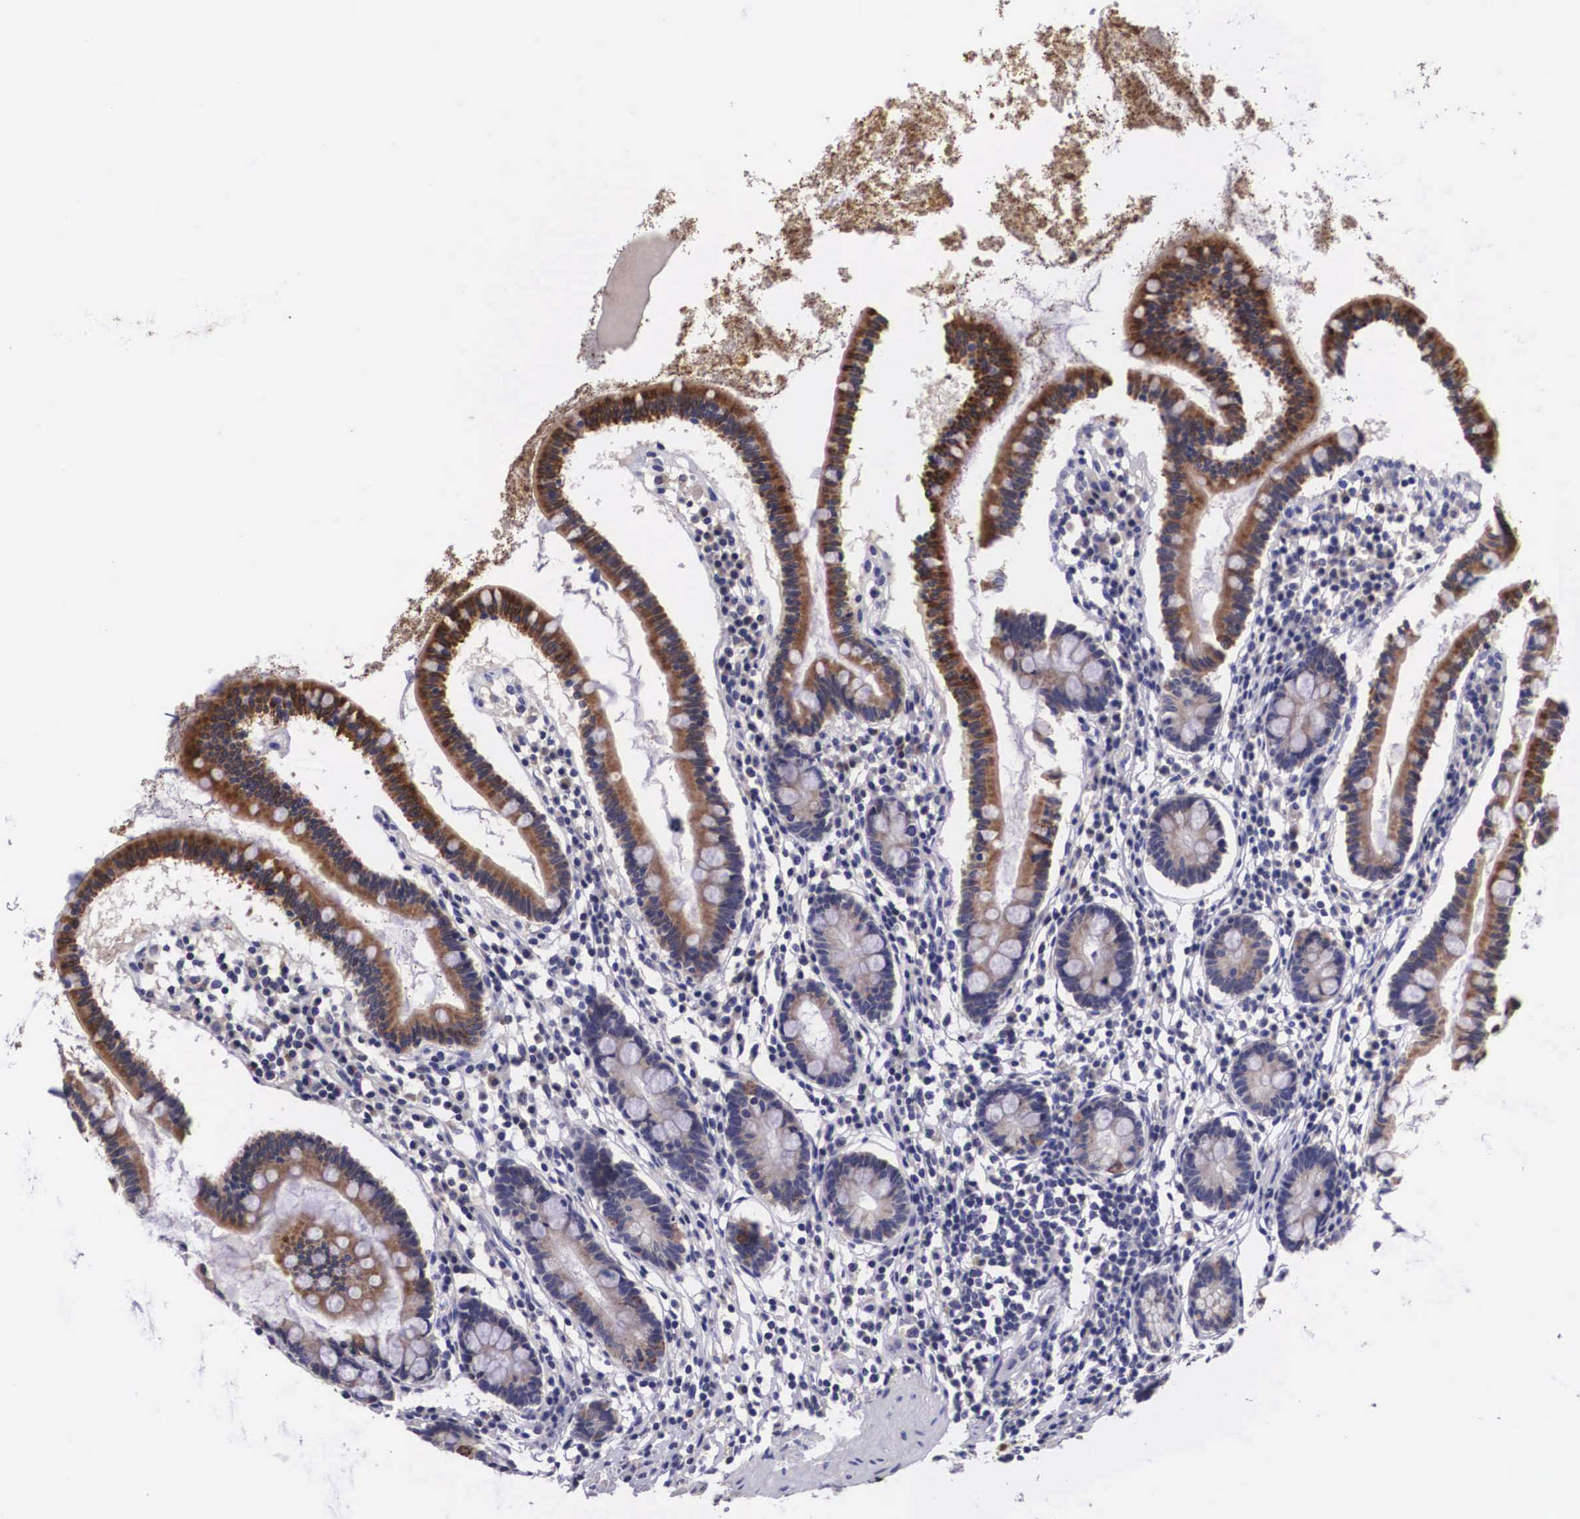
{"staining": {"intensity": "moderate", "quantity": "25%-75%", "location": "cytoplasmic/membranous"}, "tissue": "small intestine", "cell_type": "Glandular cells", "image_type": "normal", "snomed": [{"axis": "morphology", "description": "Normal tissue, NOS"}, {"axis": "topography", "description": "Small intestine"}], "caption": "A photomicrograph showing moderate cytoplasmic/membranous staining in approximately 25%-75% of glandular cells in normal small intestine, as visualized by brown immunohistochemical staining.", "gene": "ARG2", "patient": {"sex": "female", "age": 37}}